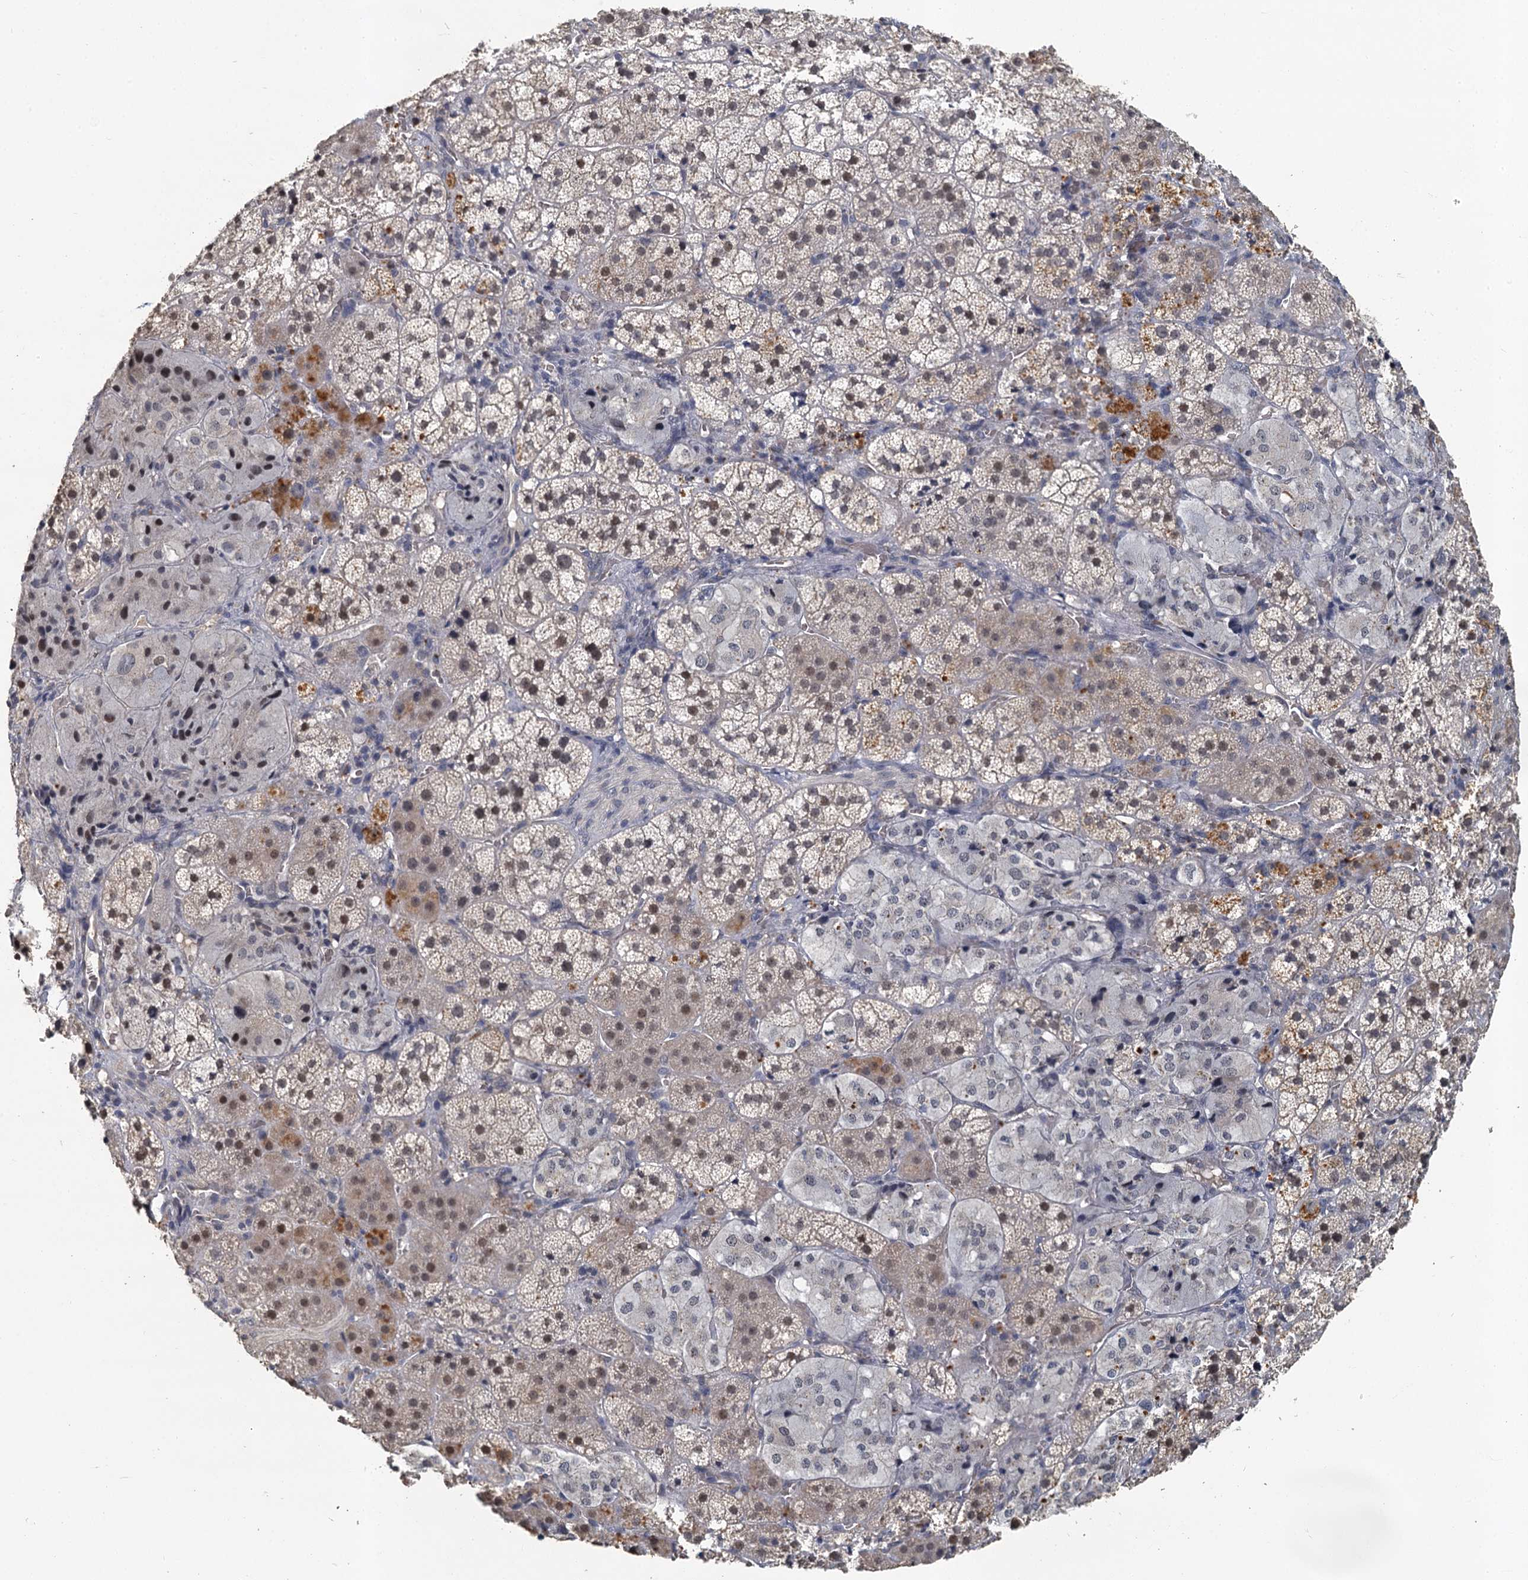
{"staining": {"intensity": "weak", "quantity": "25%-75%", "location": "cytoplasmic/membranous,nuclear"}, "tissue": "adrenal gland", "cell_type": "Glandular cells", "image_type": "normal", "snomed": [{"axis": "morphology", "description": "Normal tissue, NOS"}, {"axis": "topography", "description": "Adrenal gland"}], "caption": "This is a histology image of immunohistochemistry staining of benign adrenal gland, which shows weak positivity in the cytoplasmic/membranous,nuclear of glandular cells.", "gene": "MUCL1", "patient": {"sex": "female", "age": 44}}